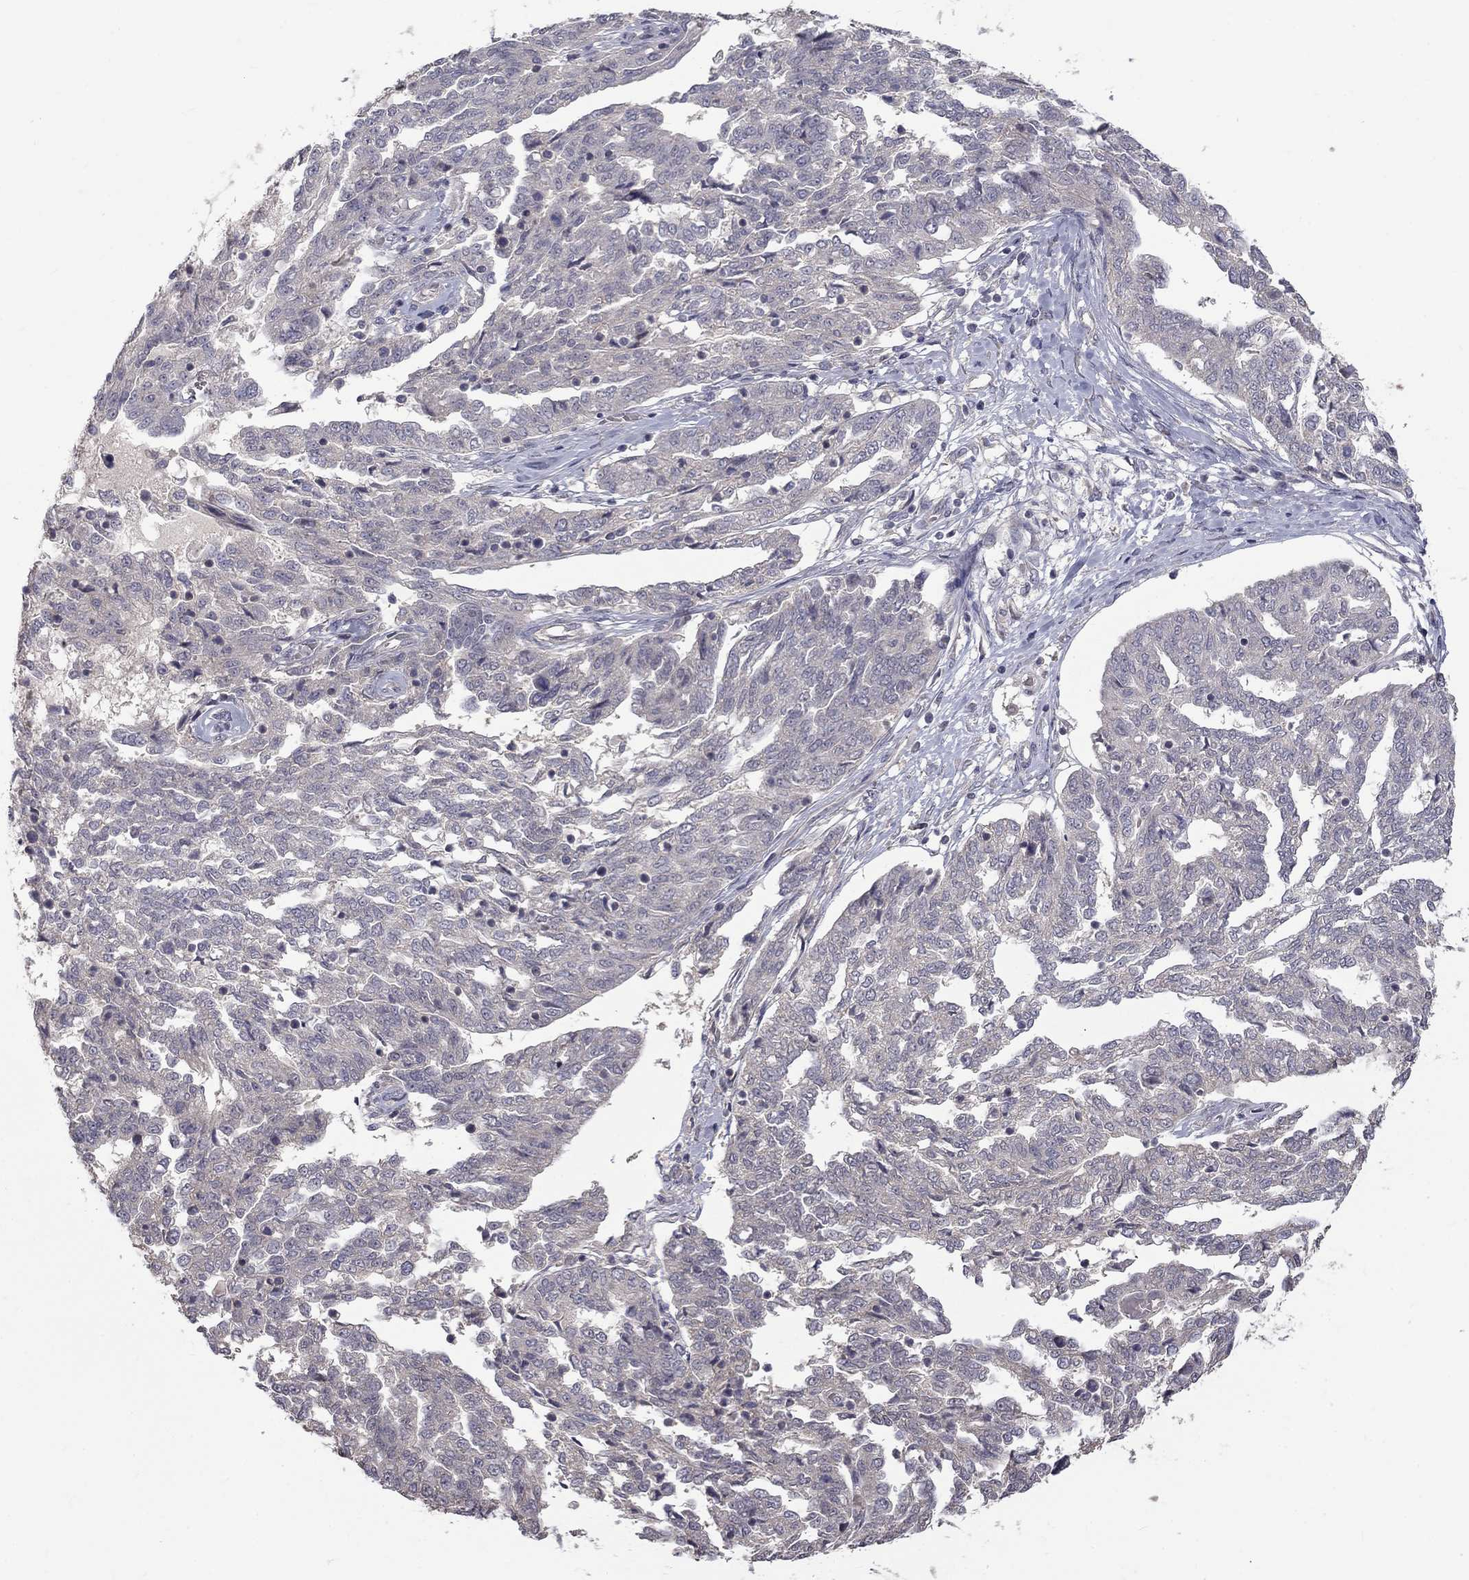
{"staining": {"intensity": "negative", "quantity": "none", "location": "none"}, "tissue": "ovarian cancer", "cell_type": "Tumor cells", "image_type": "cancer", "snomed": [{"axis": "morphology", "description": "Cystadenocarcinoma, serous, NOS"}, {"axis": "topography", "description": "Ovary"}], "caption": "IHC of human ovarian cancer (serous cystadenocarcinoma) displays no expression in tumor cells.", "gene": "SLC39A14", "patient": {"sex": "female", "age": 67}}